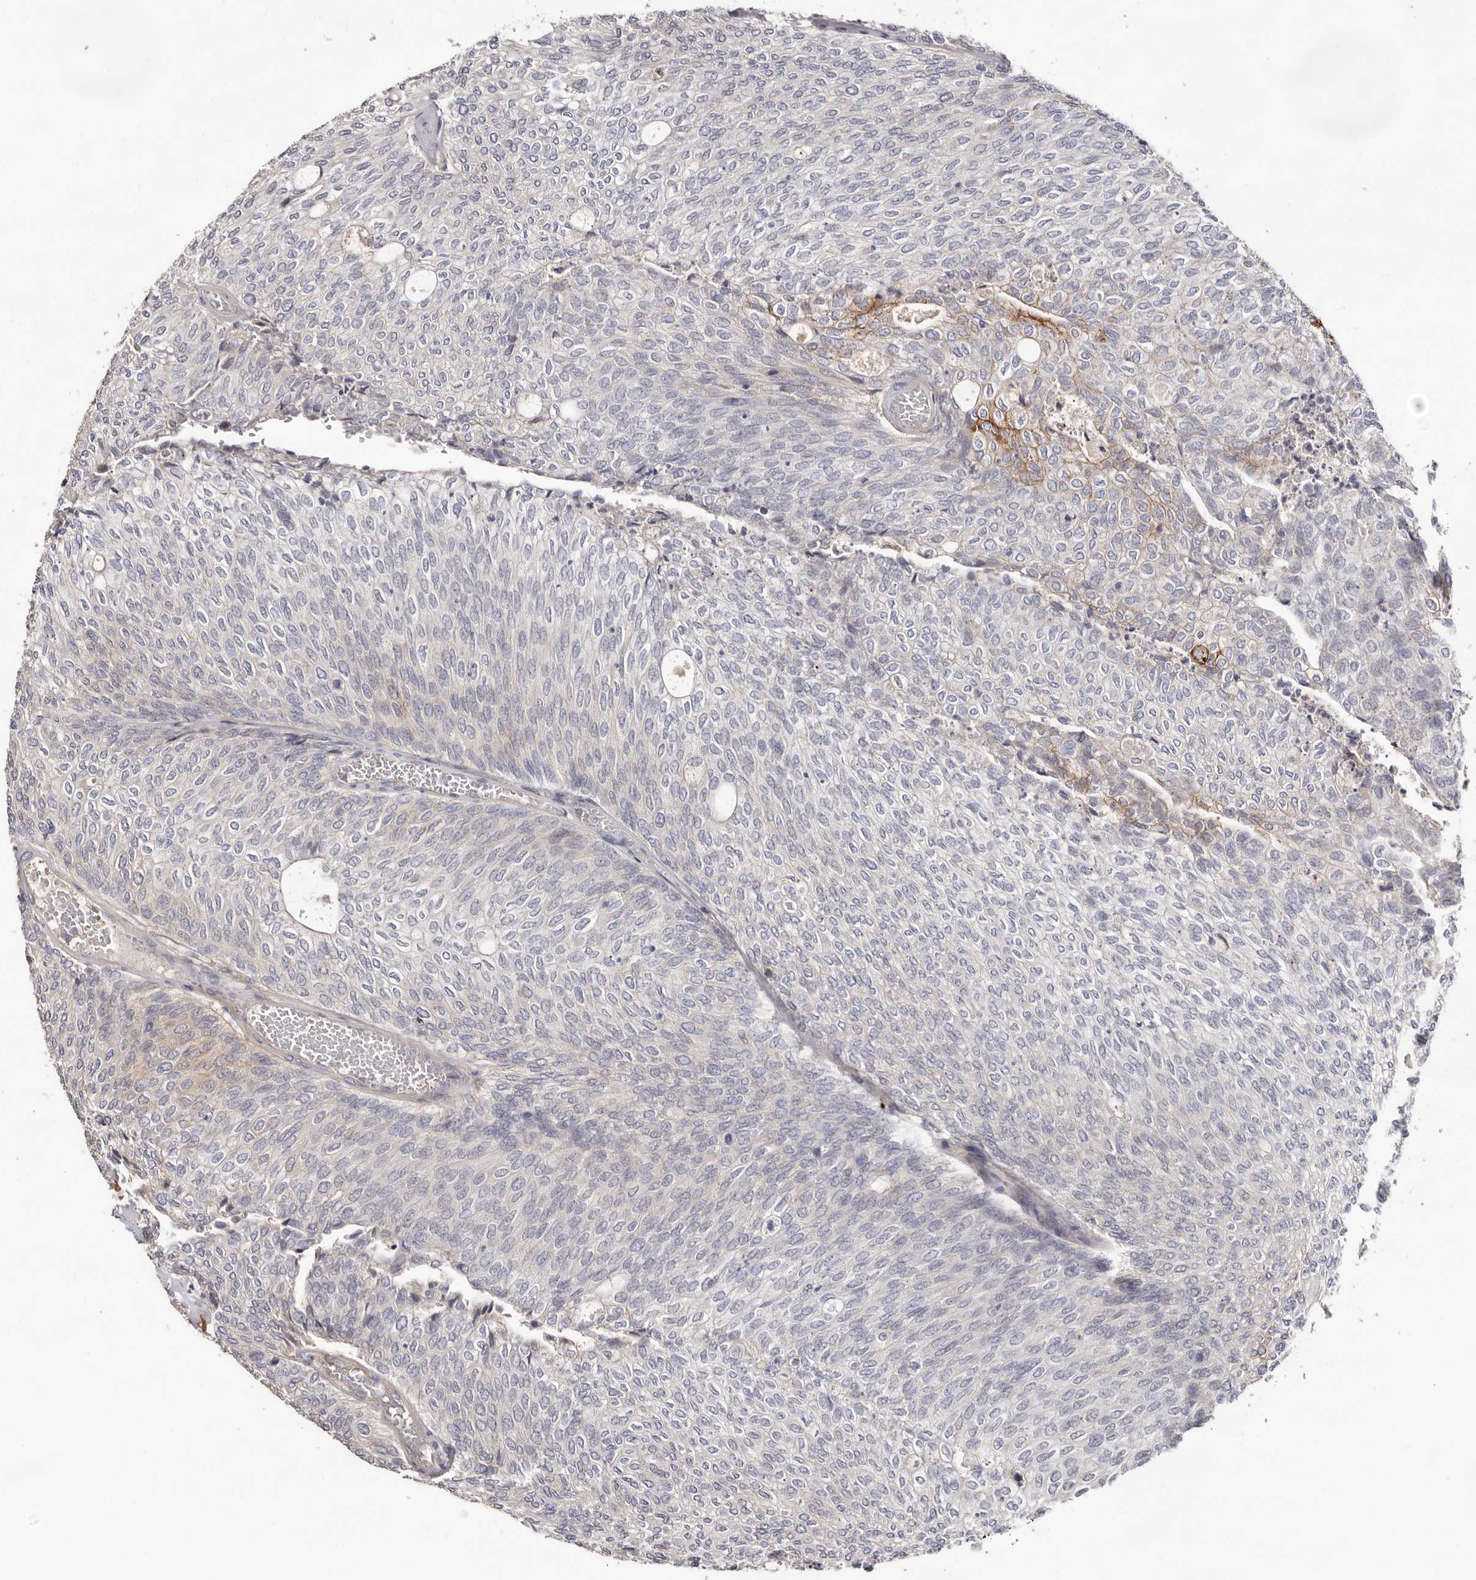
{"staining": {"intensity": "weak", "quantity": "<25%", "location": "cytoplasmic/membranous"}, "tissue": "urothelial cancer", "cell_type": "Tumor cells", "image_type": "cancer", "snomed": [{"axis": "morphology", "description": "Urothelial carcinoma, Low grade"}, {"axis": "topography", "description": "Urinary bladder"}], "caption": "The histopathology image displays no significant expression in tumor cells of urothelial carcinoma (low-grade). (Stains: DAB (3,3'-diaminobenzidine) immunohistochemistry with hematoxylin counter stain, Microscopy: brightfield microscopy at high magnification).", "gene": "MMACHC", "patient": {"sex": "female", "age": 79}}